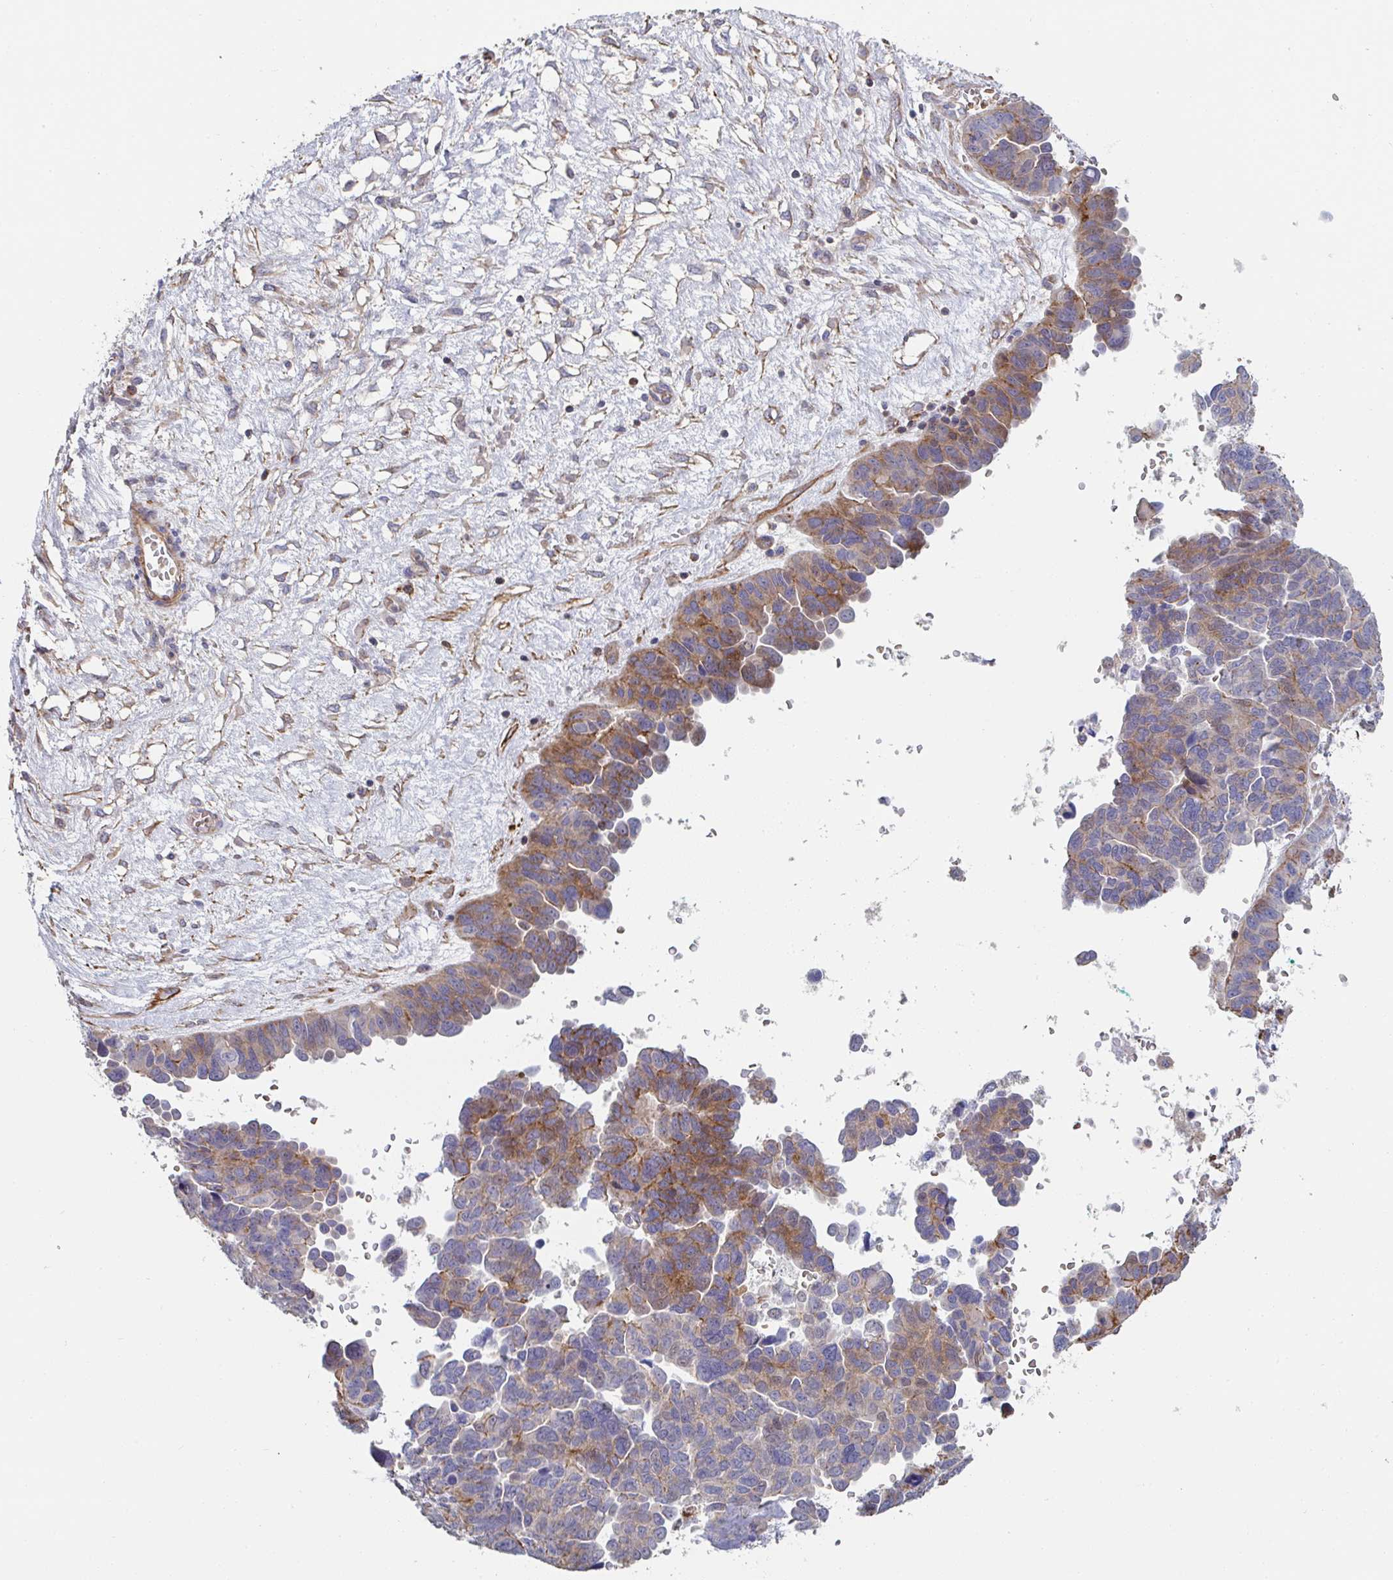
{"staining": {"intensity": "moderate", "quantity": "<25%", "location": "cytoplasmic/membranous"}, "tissue": "ovarian cancer", "cell_type": "Tumor cells", "image_type": "cancer", "snomed": [{"axis": "morphology", "description": "Cystadenocarcinoma, serous, NOS"}, {"axis": "topography", "description": "Ovary"}], "caption": "Human ovarian cancer stained with a brown dye demonstrates moderate cytoplasmic/membranous positive expression in about <25% of tumor cells.", "gene": "FZD2", "patient": {"sex": "female", "age": 64}}